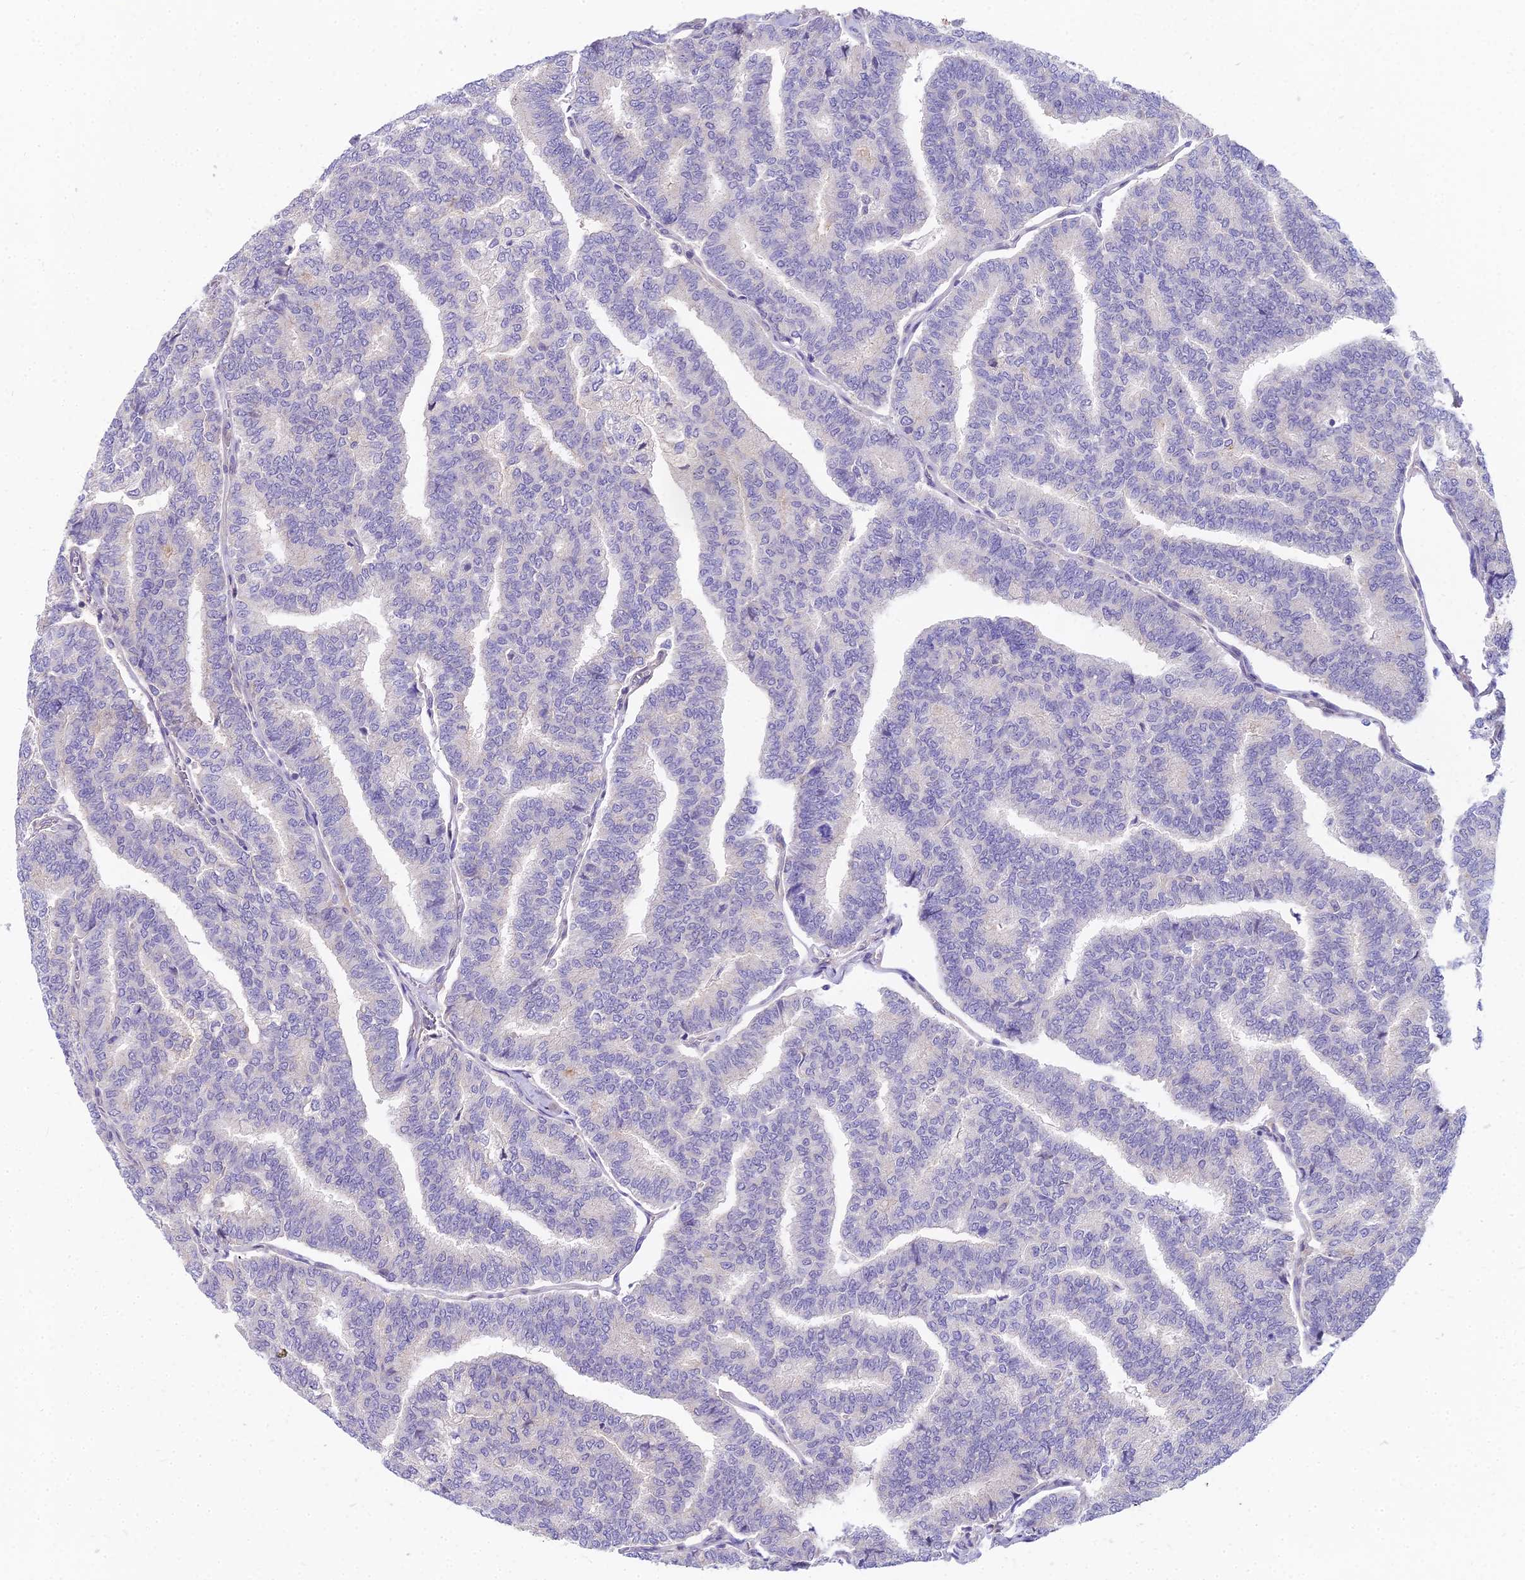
{"staining": {"intensity": "negative", "quantity": "none", "location": "none"}, "tissue": "thyroid cancer", "cell_type": "Tumor cells", "image_type": "cancer", "snomed": [{"axis": "morphology", "description": "Papillary adenocarcinoma, NOS"}, {"axis": "topography", "description": "Thyroid gland"}], "caption": "A photomicrograph of papillary adenocarcinoma (thyroid) stained for a protein exhibits no brown staining in tumor cells.", "gene": "HLA-DOA", "patient": {"sex": "female", "age": 35}}